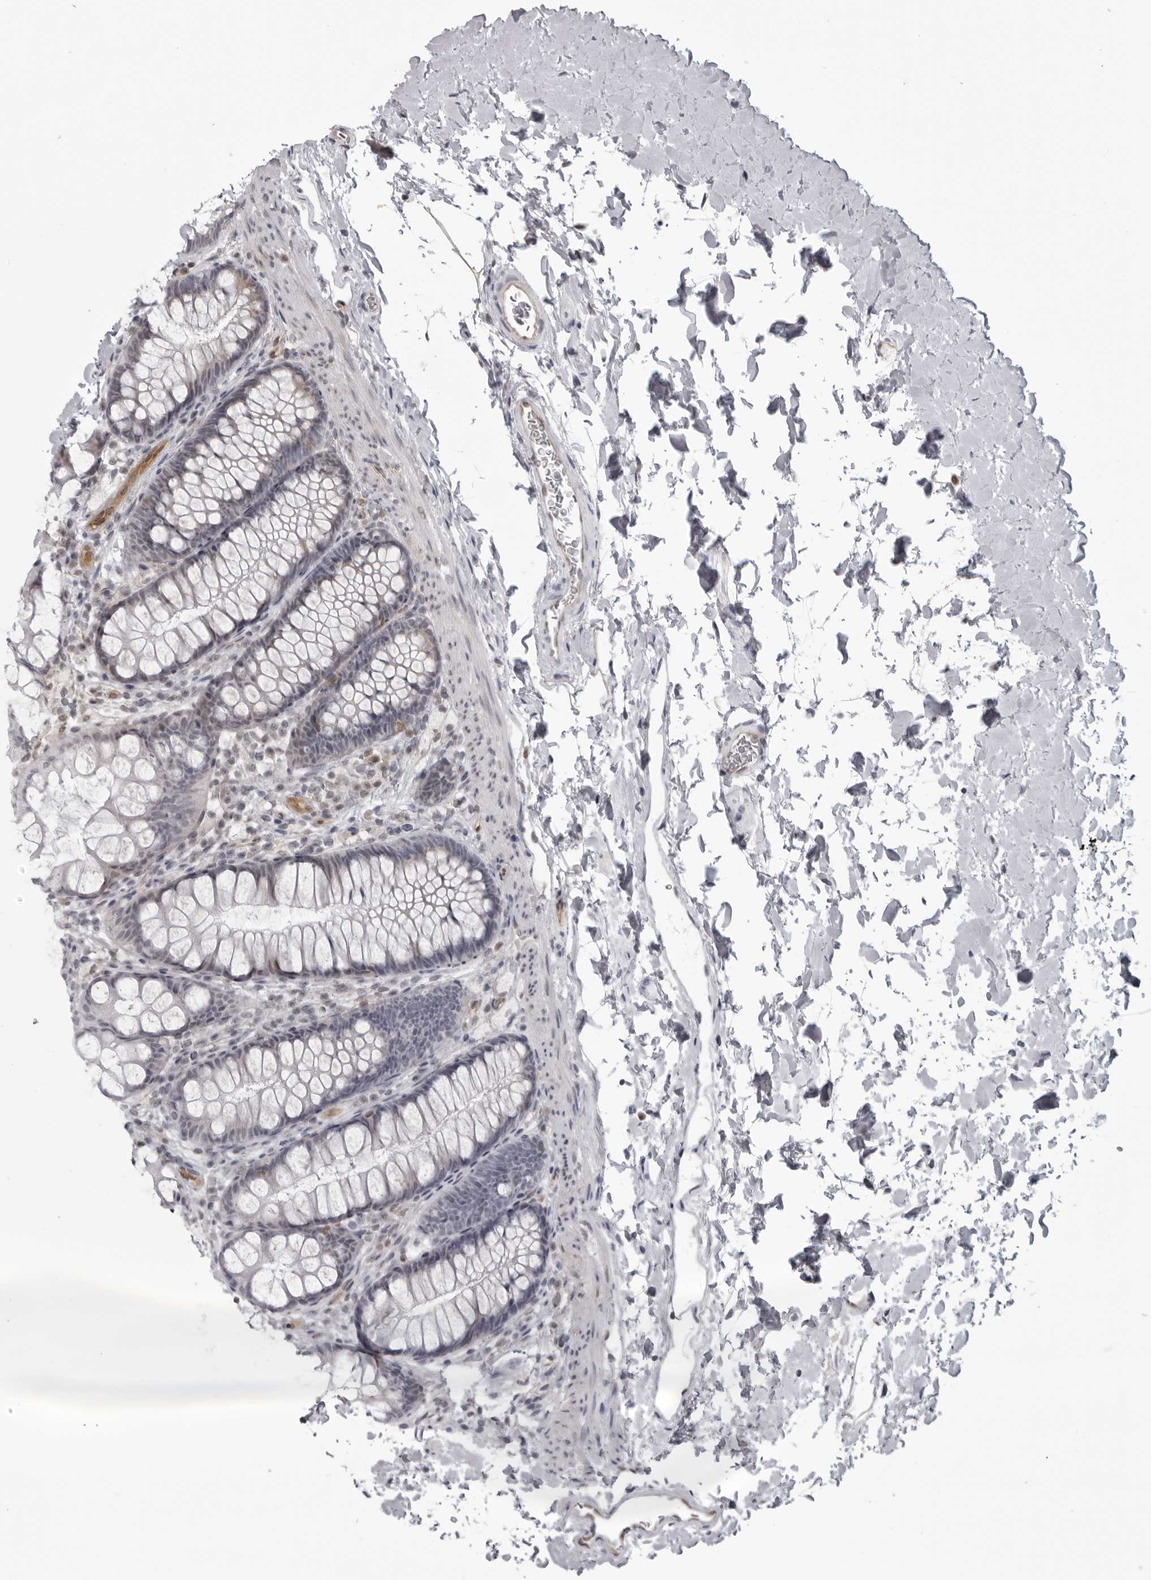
{"staining": {"intensity": "weak", "quantity": "<25%", "location": "cytoplasmic/membranous,nuclear"}, "tissue": "colon", "cell_type": "Endothelial cells", "image_type": "normal", "snomed": [{"axis": "morphology", "description": "Normal tissue, NOS"}, {"axis": "topography", "description": "Colon"}], "caption": "Human colon stained for a protein using immunohistochemistry demonstrates no staining in endothelial cells.", "gene": "MAPK12", "patient": {"sex": "female", "age": 62}}